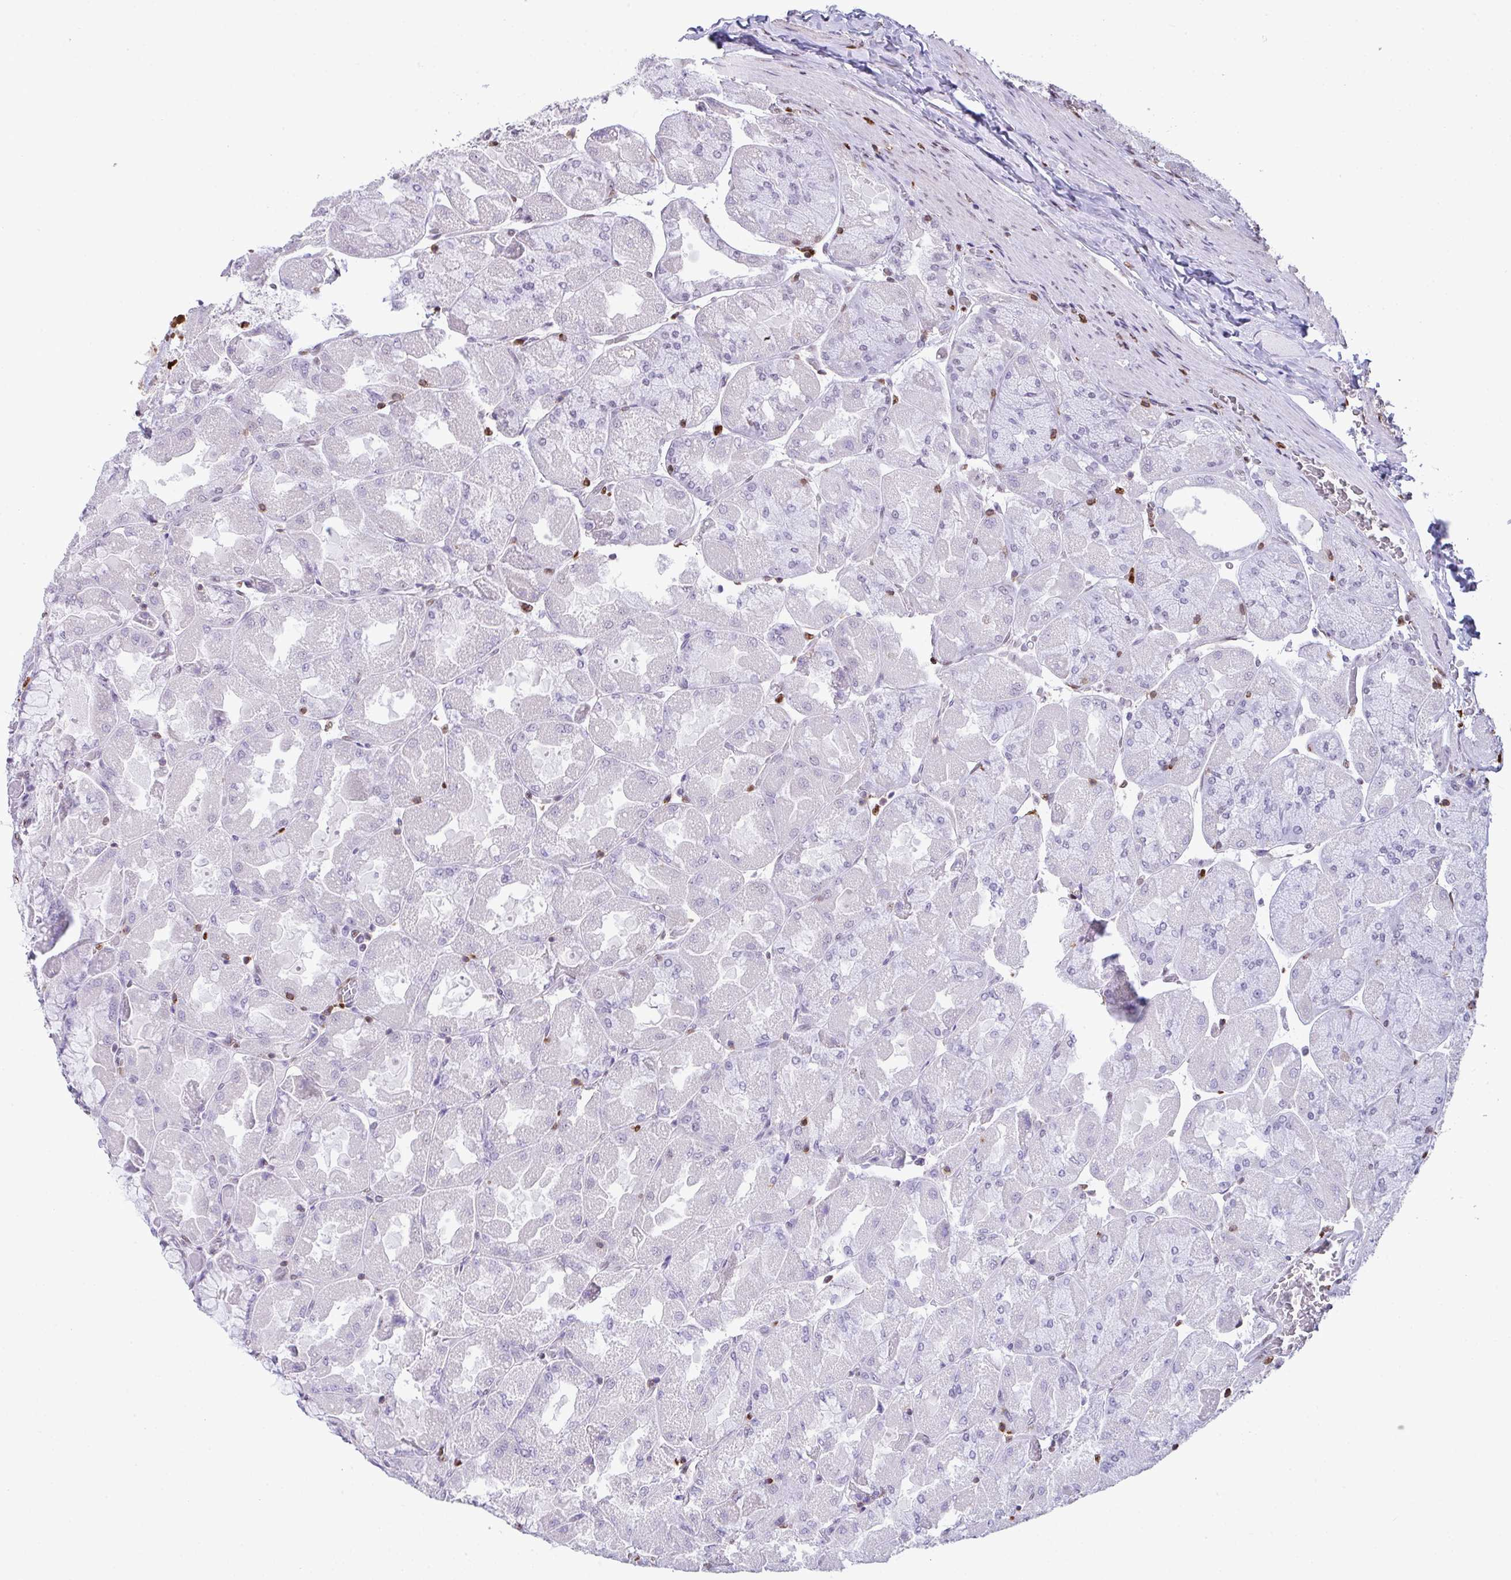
{"staining": {"intensity": "negative", "quantity": "none", "location": "none"}, "tissue": "stomach", "cell_type": "Glandular cells", "image_type": "normal", "snomed": [{"axis": "morphology", "description": "Normal tissue, NOS"}, {"axis": "topography", "description": "Stomach"}], "caption": "This is a histopathology image of IHC staining of unremarkable stomach, which shows no expression in glandular cells. (DAB (3,3'-diaminobenzidine) immunohistochemistry, high magnification).", "gene": "BTBD10", "patient": {"sex": "female", "age": 61}}